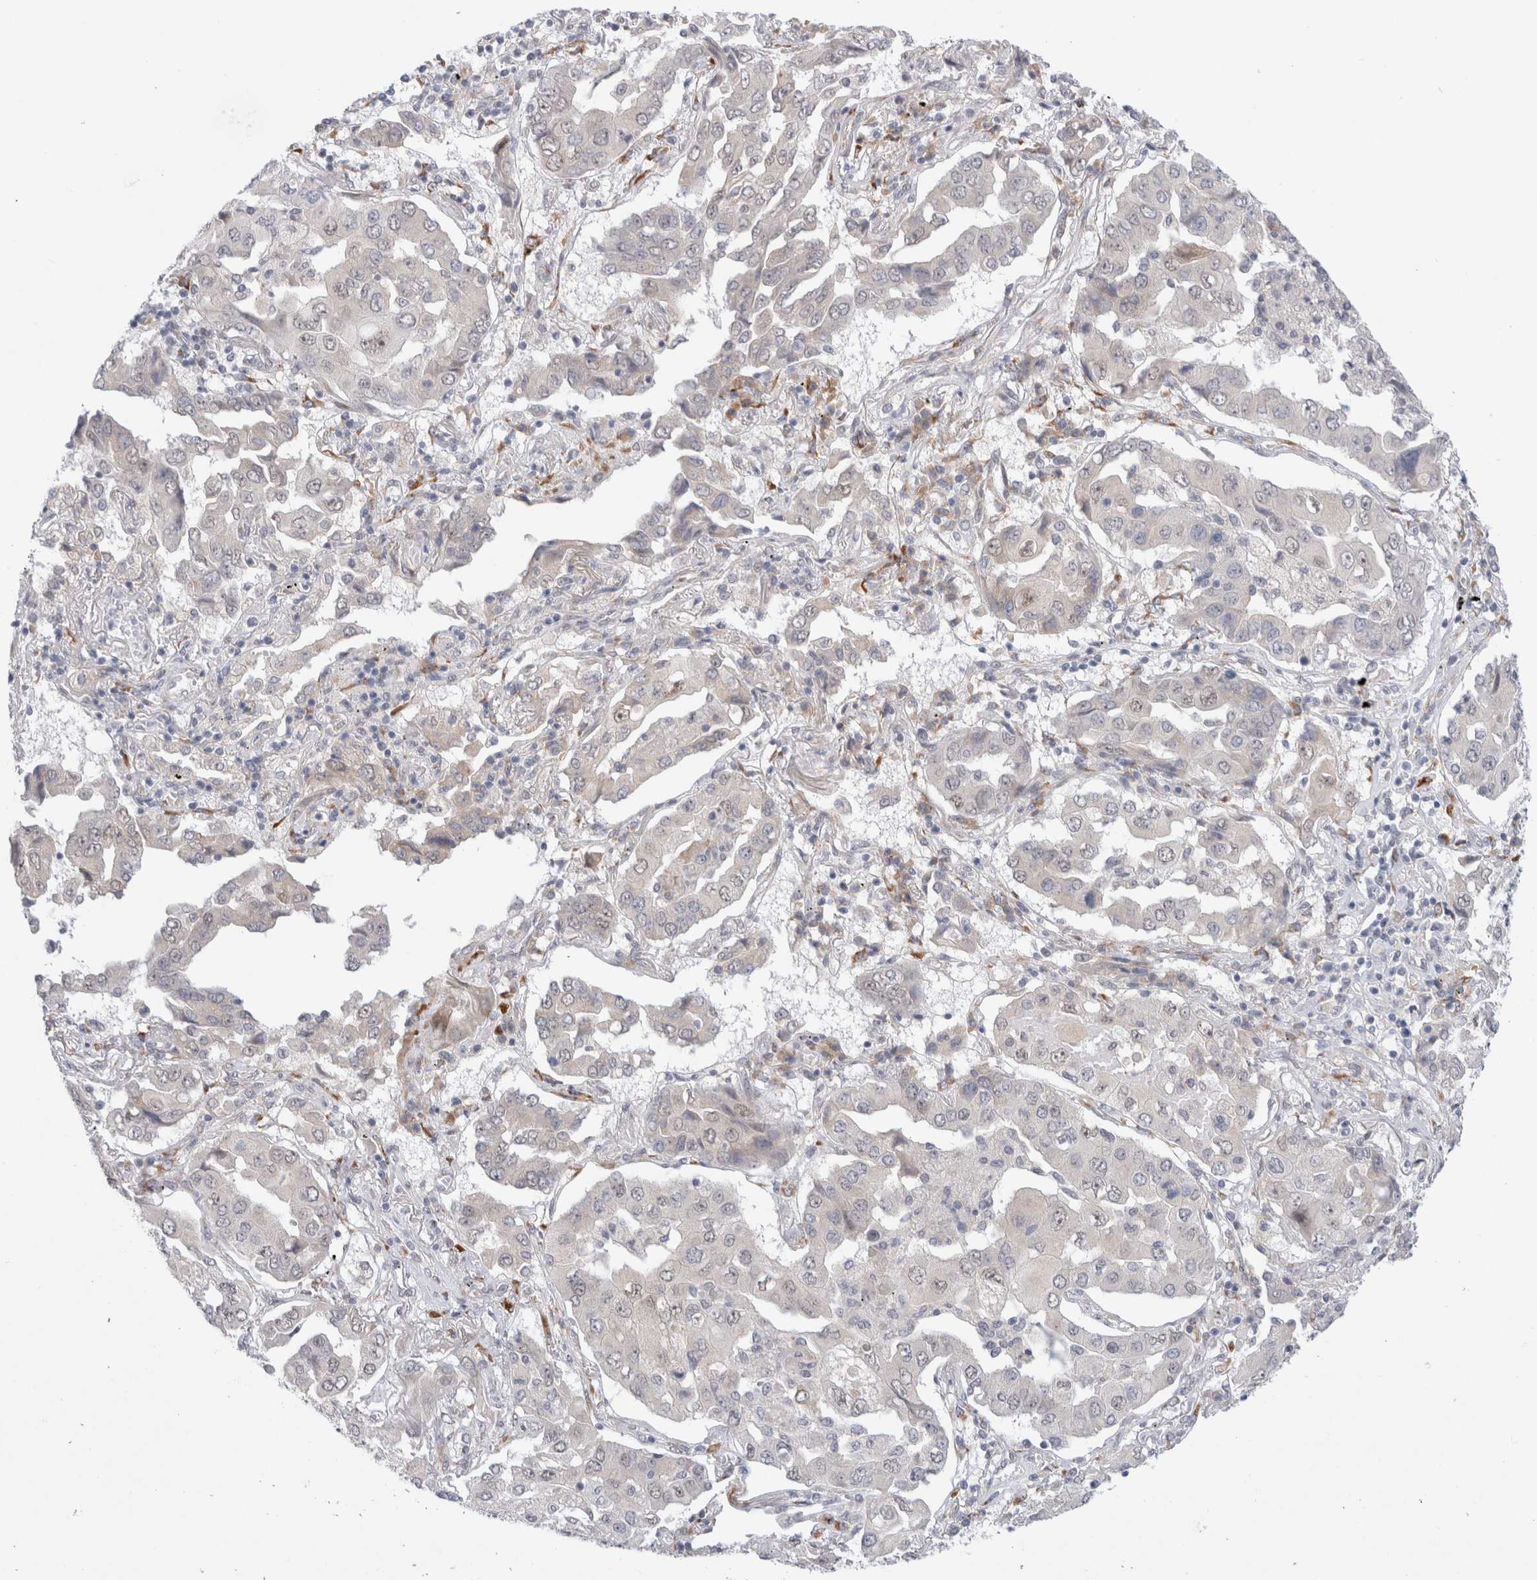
{"staining": {"intensity": "negative", "quantity": "none", "location": "none"}, "tissue": "lung cancer", "cell_type": "Tumor cells", "image_type": "cancer", "snomed": [{"axis": "morphology", "description": "Adenocarcinoma, NOS"}, {"axis": "topography", "description": "Lung"}], "caption": "Lung cancer (adenocarcinoma) was stained to show a protein in brown. There is no significant positivity in tumor cells.", "gene": "TRMT1L", "patient": {"sex": "female", "age": 65}}